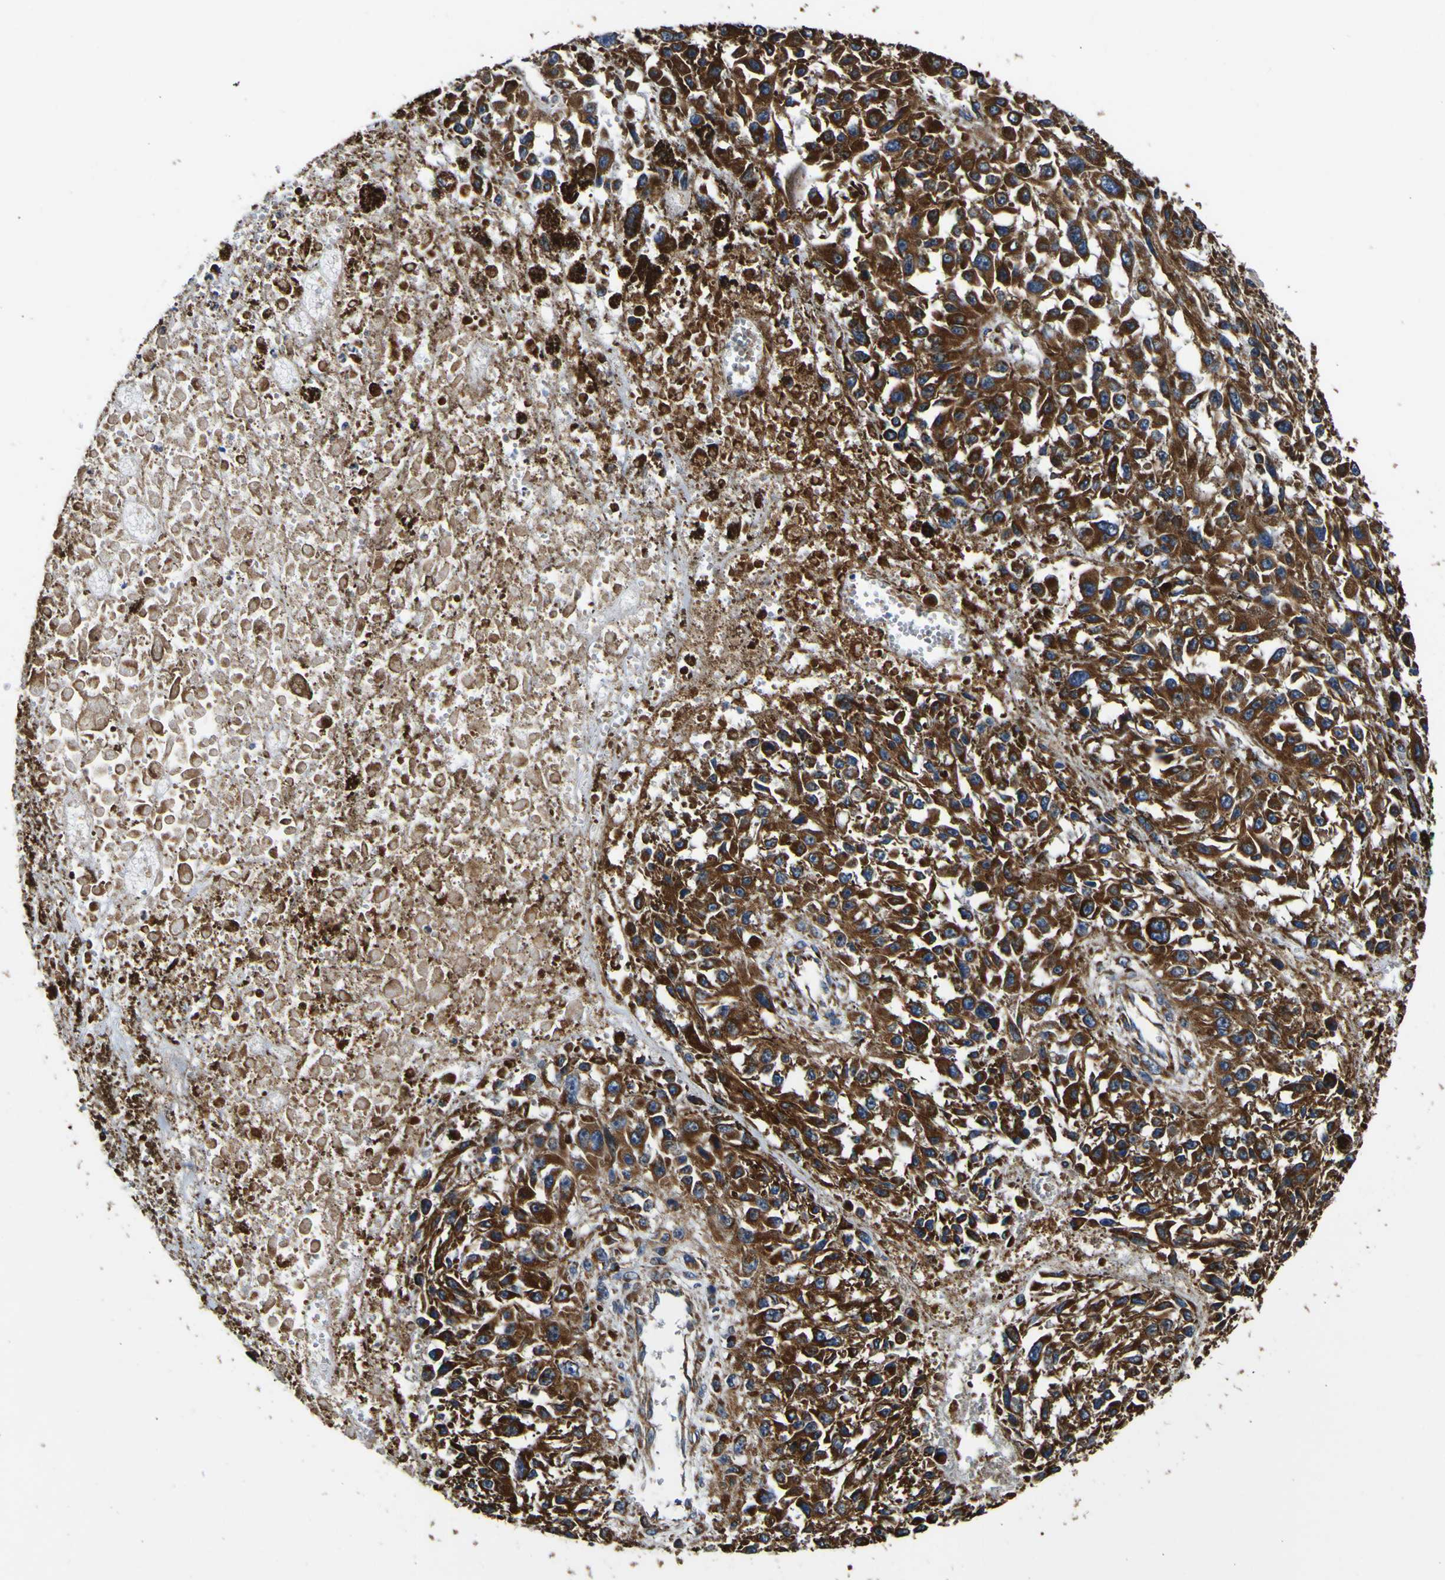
{"staining": {"intensity": "strong", "quantity": ">75%", "location": "cytoplasmic/membranous"}, "tissue": "melanoma", "cell_type": "Tumor cells", "image_type": "cancer", "snomed": [{"axis": "morphology", "description": "Malignant melanoma, Metastatic site"}, {"axis": "topography", "description": "Lymph node"}], "caption": "Immunohistochemistry (DAB) staining of malignant melanoma (metastatic site) exhibits strong cytoplasmic/membranous protein expression in about >75% of tumor cells.", "gene": "INPP5A", "patient": {"sex": "male", "age": 59}}